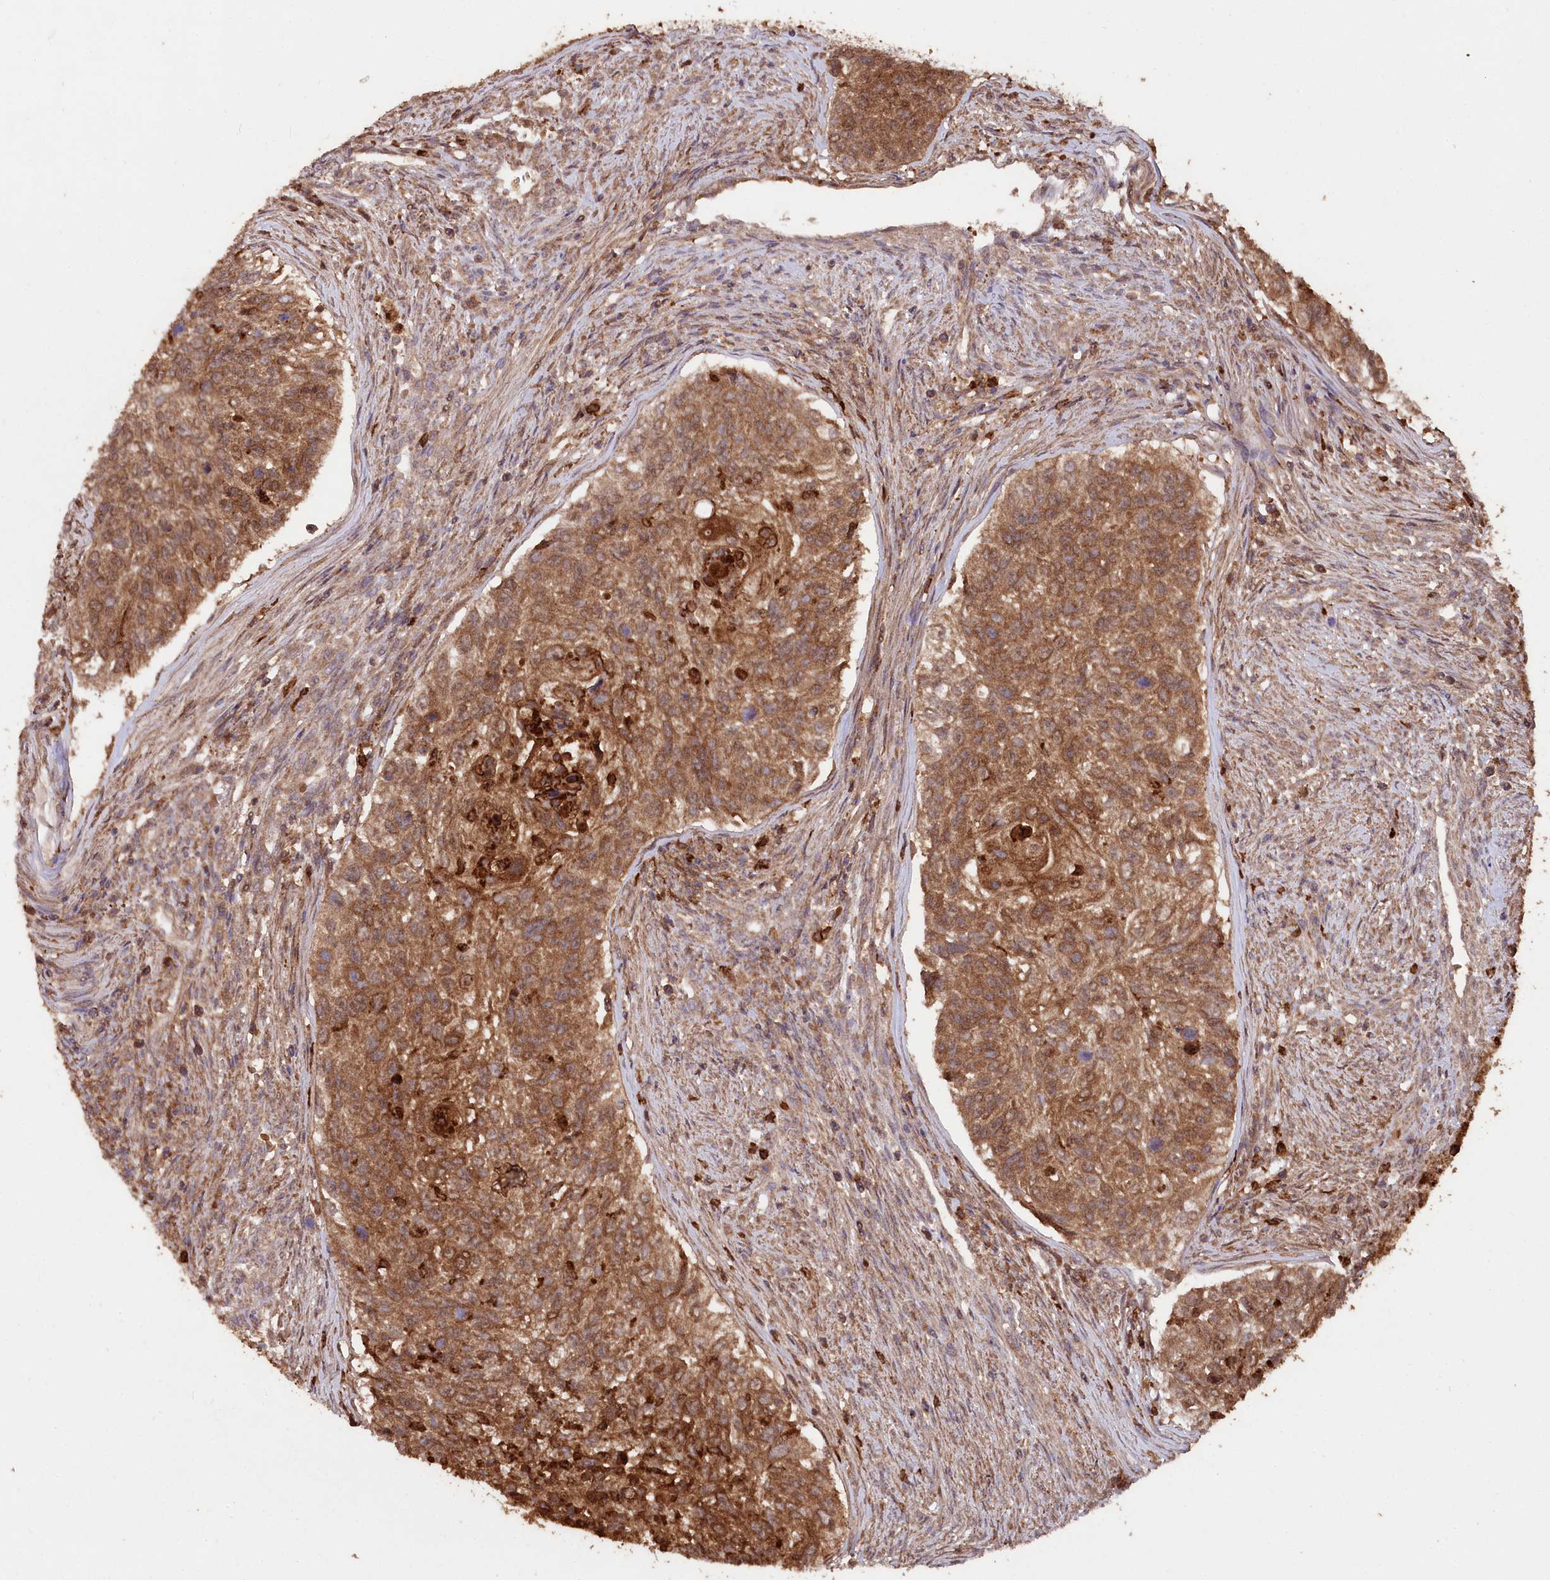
{"staining": {"intensity": "moderate", "quantity": ">75%", "location": "cytoplasmic/membranous"}, "tissue": "urothelial cancer", "cell_type": "Tumor cells", "image_type": "cancer", "snomed": [{"axis": "morphology", "description": "Urothelial carcinoma, High grade"}, {"axis": "topography", "description": "Urinary bladder"}], "caption": "An image of high-grade urothelial carcinoma stained for a protein exhibits moderate cytoplasmic/membranous brown staining in tumor cells.", "gene": "LSG1", "patient": {"sex": "female", "age": 60}}